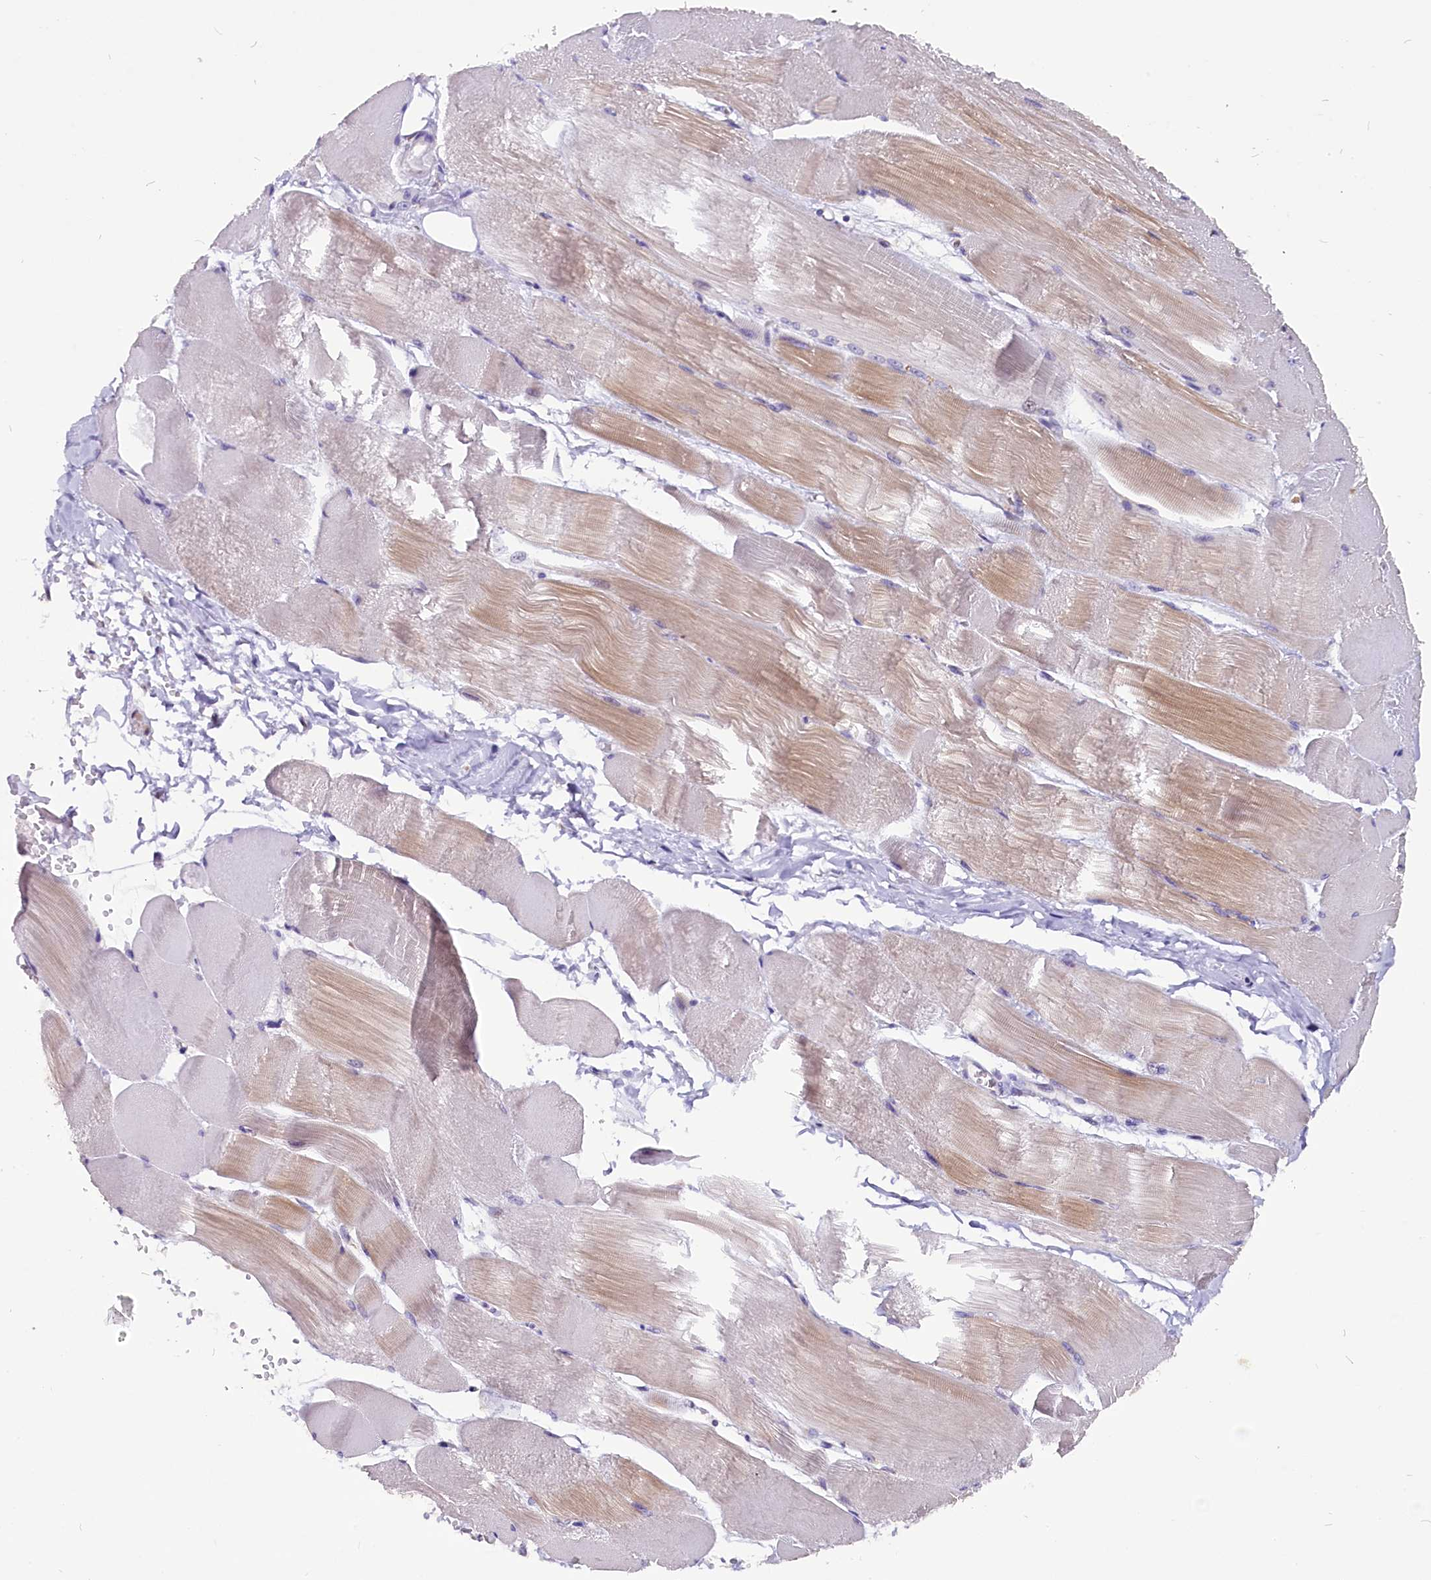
{"staining": {"intensity": "weak", "quantity": "25%-75%", "location": "cytoplasmic/membranous"}, "tissue": "skeletal muscle", "cell_type": "Myocytes", "image_type": "normal", "snomed": [{"axis": "morphology", "description": "Normal tissue, NOS"}, {"axis": "morphology", "description": "Basal cell carcinoma"}, {"axis": "topography", "description": "Skeletal muscle"}], "caption": "Protein expression analysis of normal skeletal muscle demonstrates weak cytoplasmic/membranous staining in about 25%-75% of myocytes.", "gene": "CEP170", "patient": {"sex": "female", "age": 64}}